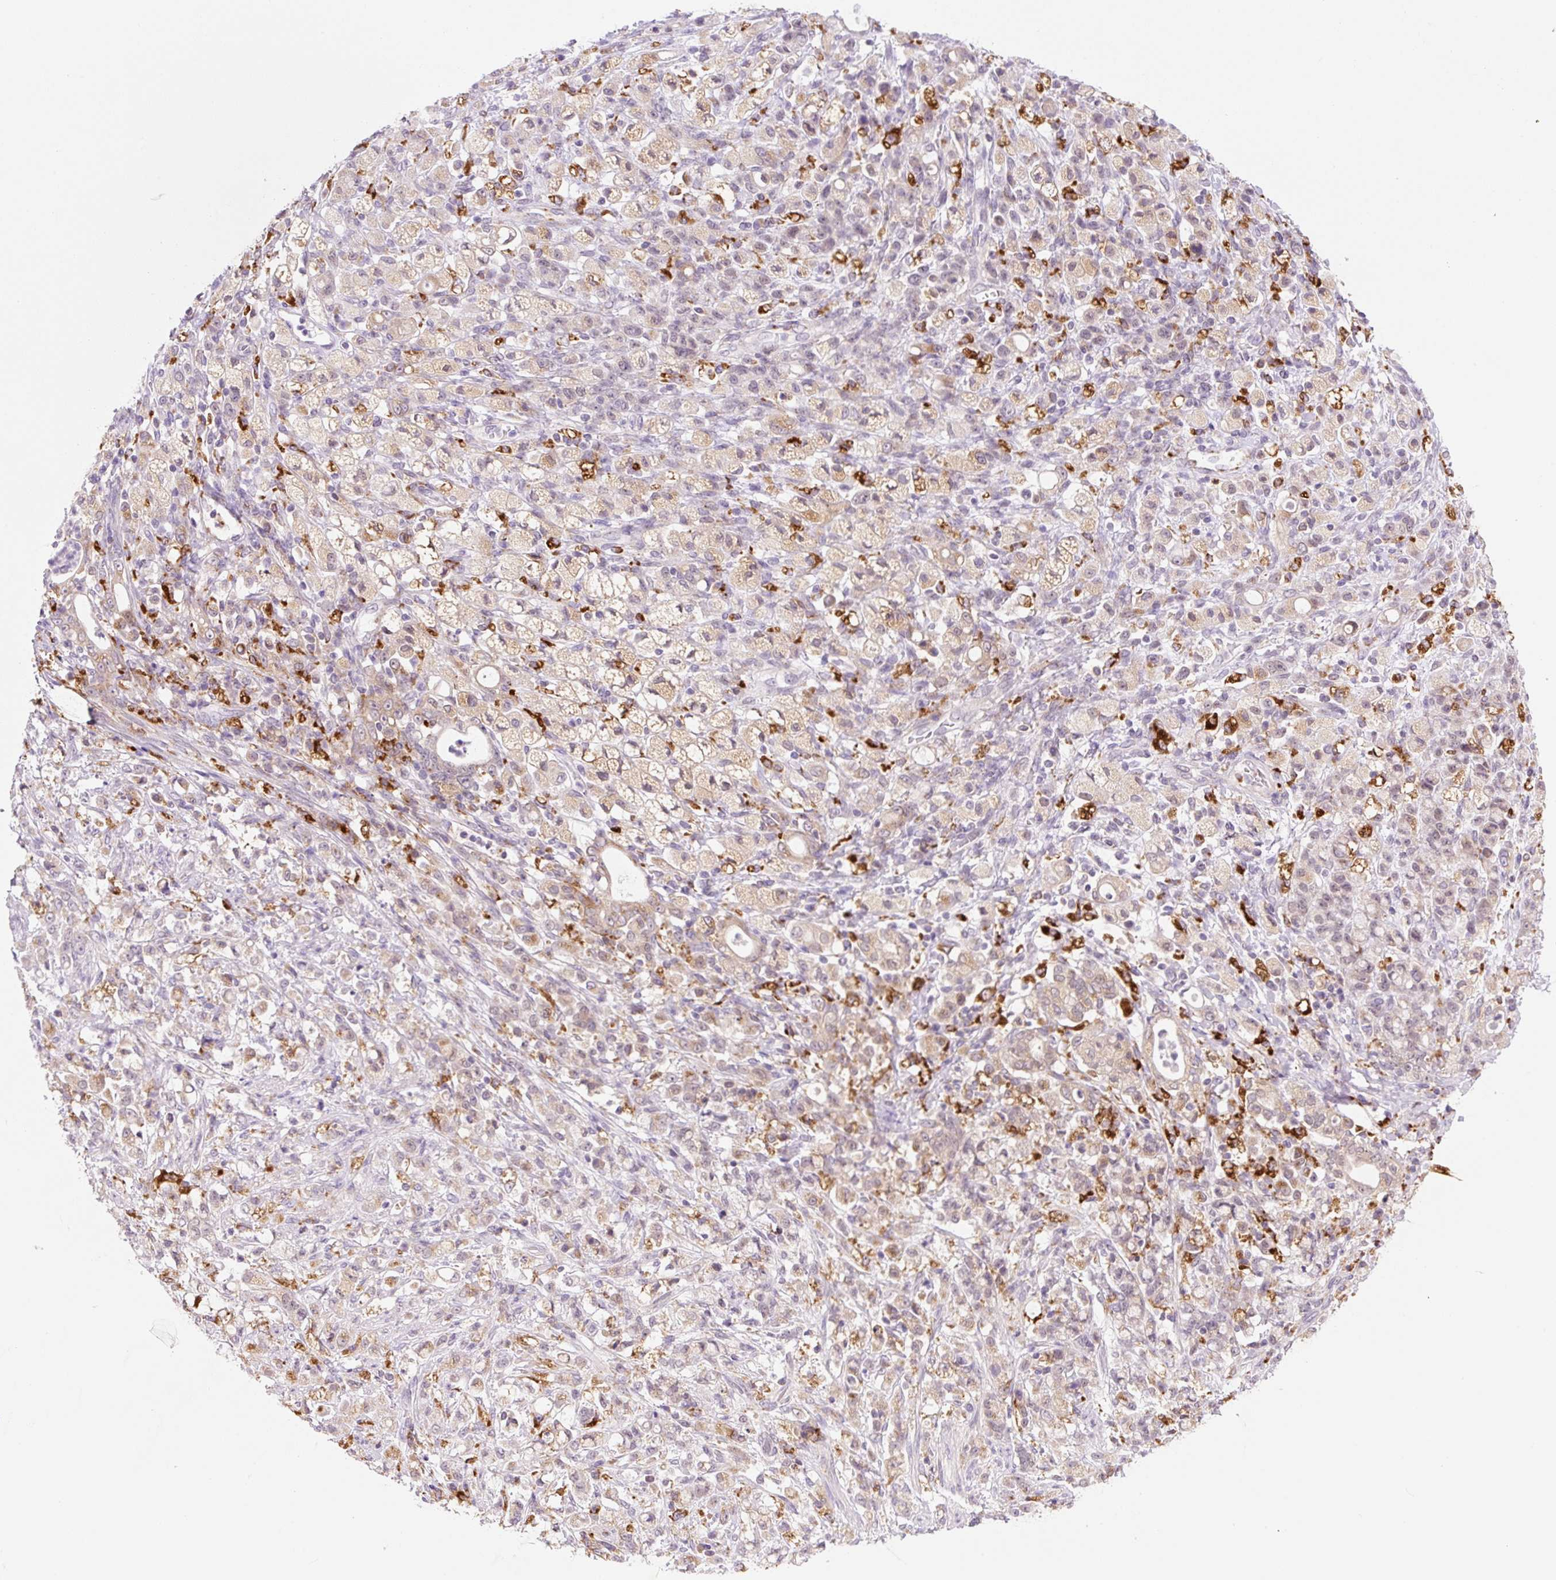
{"staining": {"intensity": "weak", "quantity": ">75%", "location": "cytoplasmic/membranous"}, "tissue": "stomach cancer", "cell_type": "Tumor cells", "image_type": "cancer", "snomed": [{"axis": "morphology", "description": "Adenocarcinoma, NOS"}, {"axis": "topography", "description": "Stomach"}], "caption": "A low amount of weak cytoplasmic/membranous expression is identified in about >75% of tumor cells in stomach adenocarcinoma tissue.", "gene": "CEBPZOS", "patient": {"sex": "female", "age": 60}}